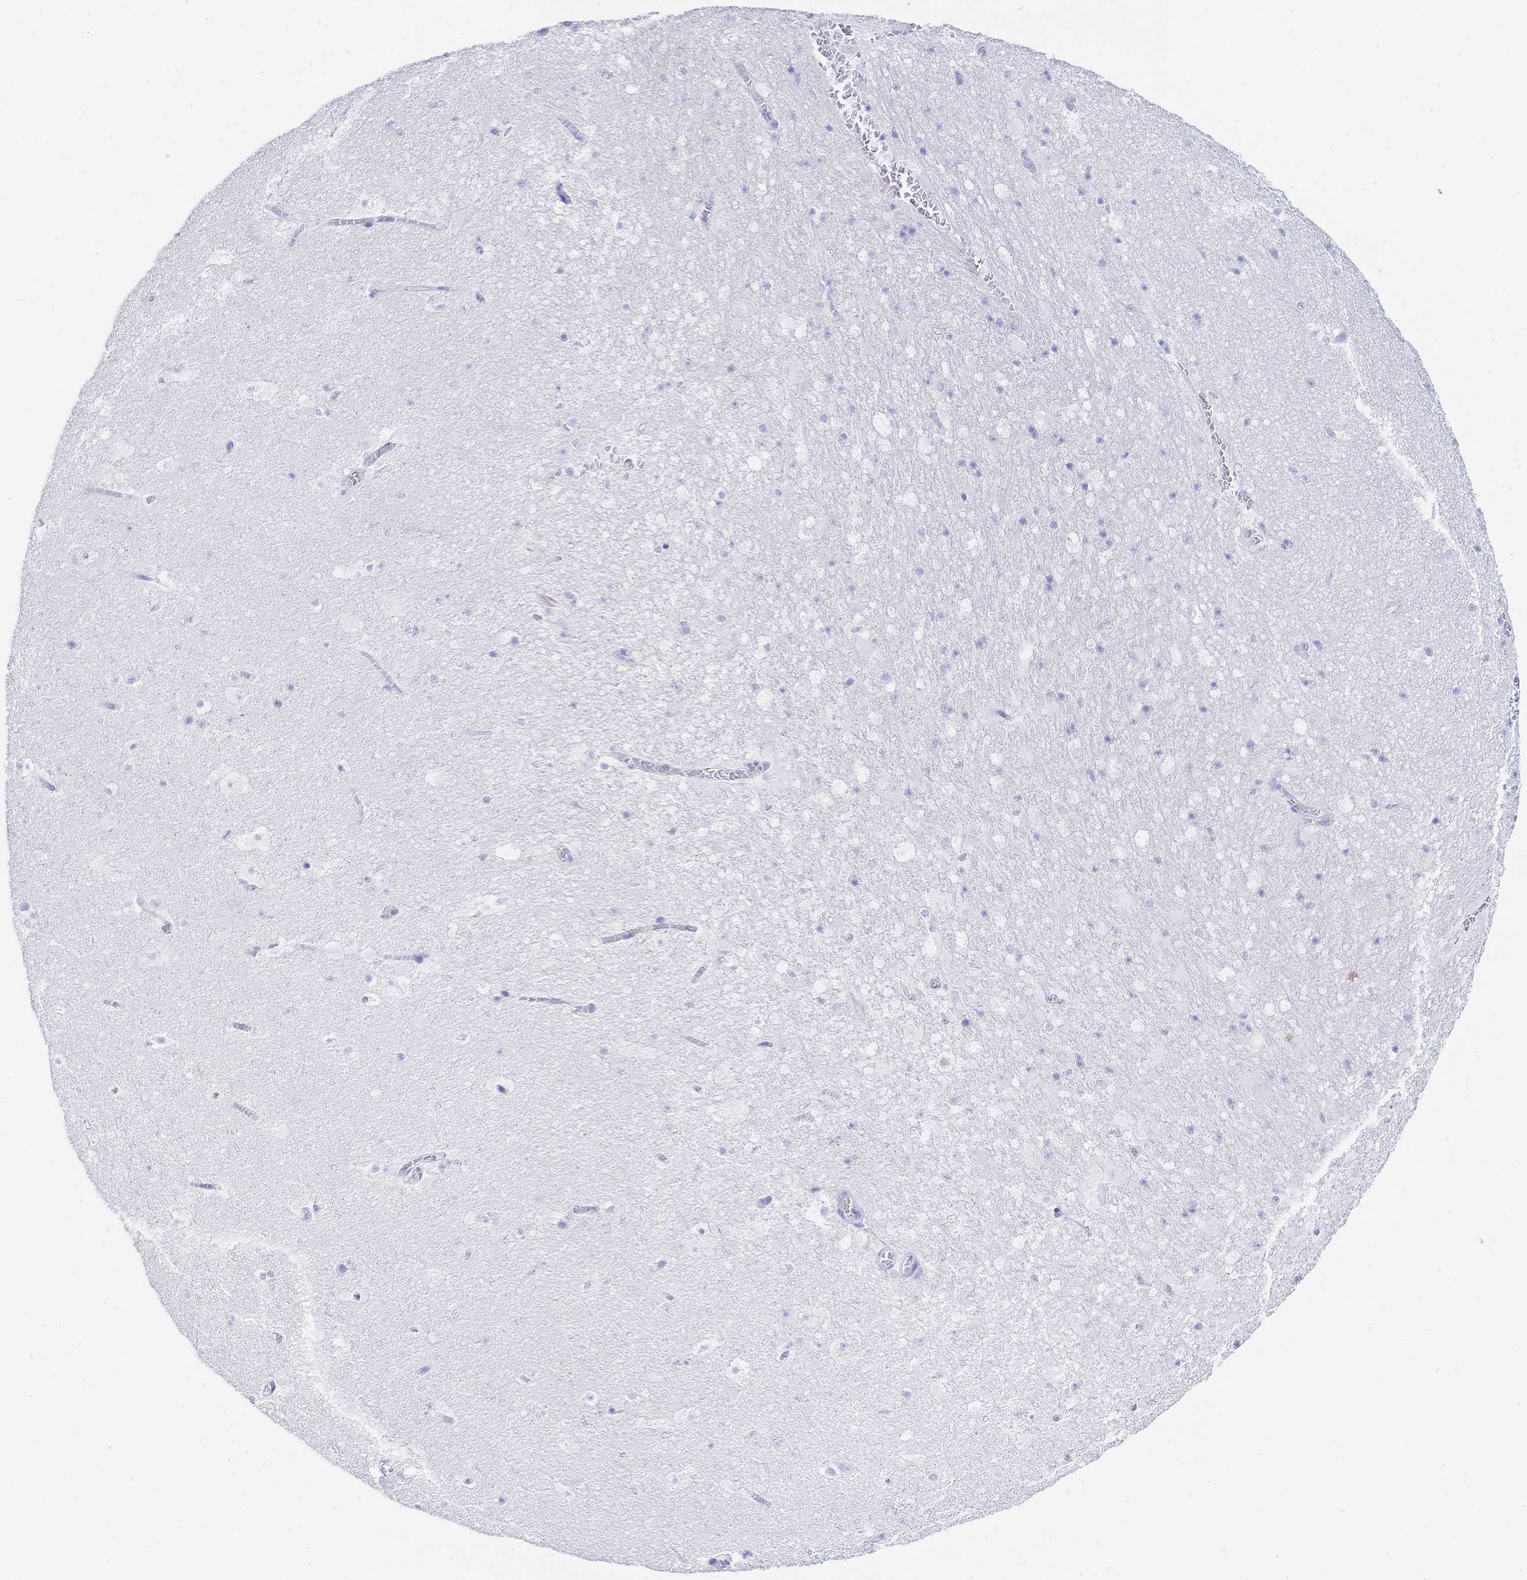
{"staining": {"intensity": "negative", "quantity": "none", "location": "none"}, "tissue": "hippocampus", "cell_type": "Glial cells", "image_type": "normal", "snomed": [{"axis": "morphology", "description": "Normal tissue, NOS"}, {"axis": "topography", "description": "Hippocampus"}], "caption": "There is no significant positivity in glial cells of hippocampus. (Brightfield microscopy of DAB (3,3'-diaminobenzidine) immunohistochemistry at high magnification).", "gene": "RRM1", "patient": {"sex": "female", "age": 42}}